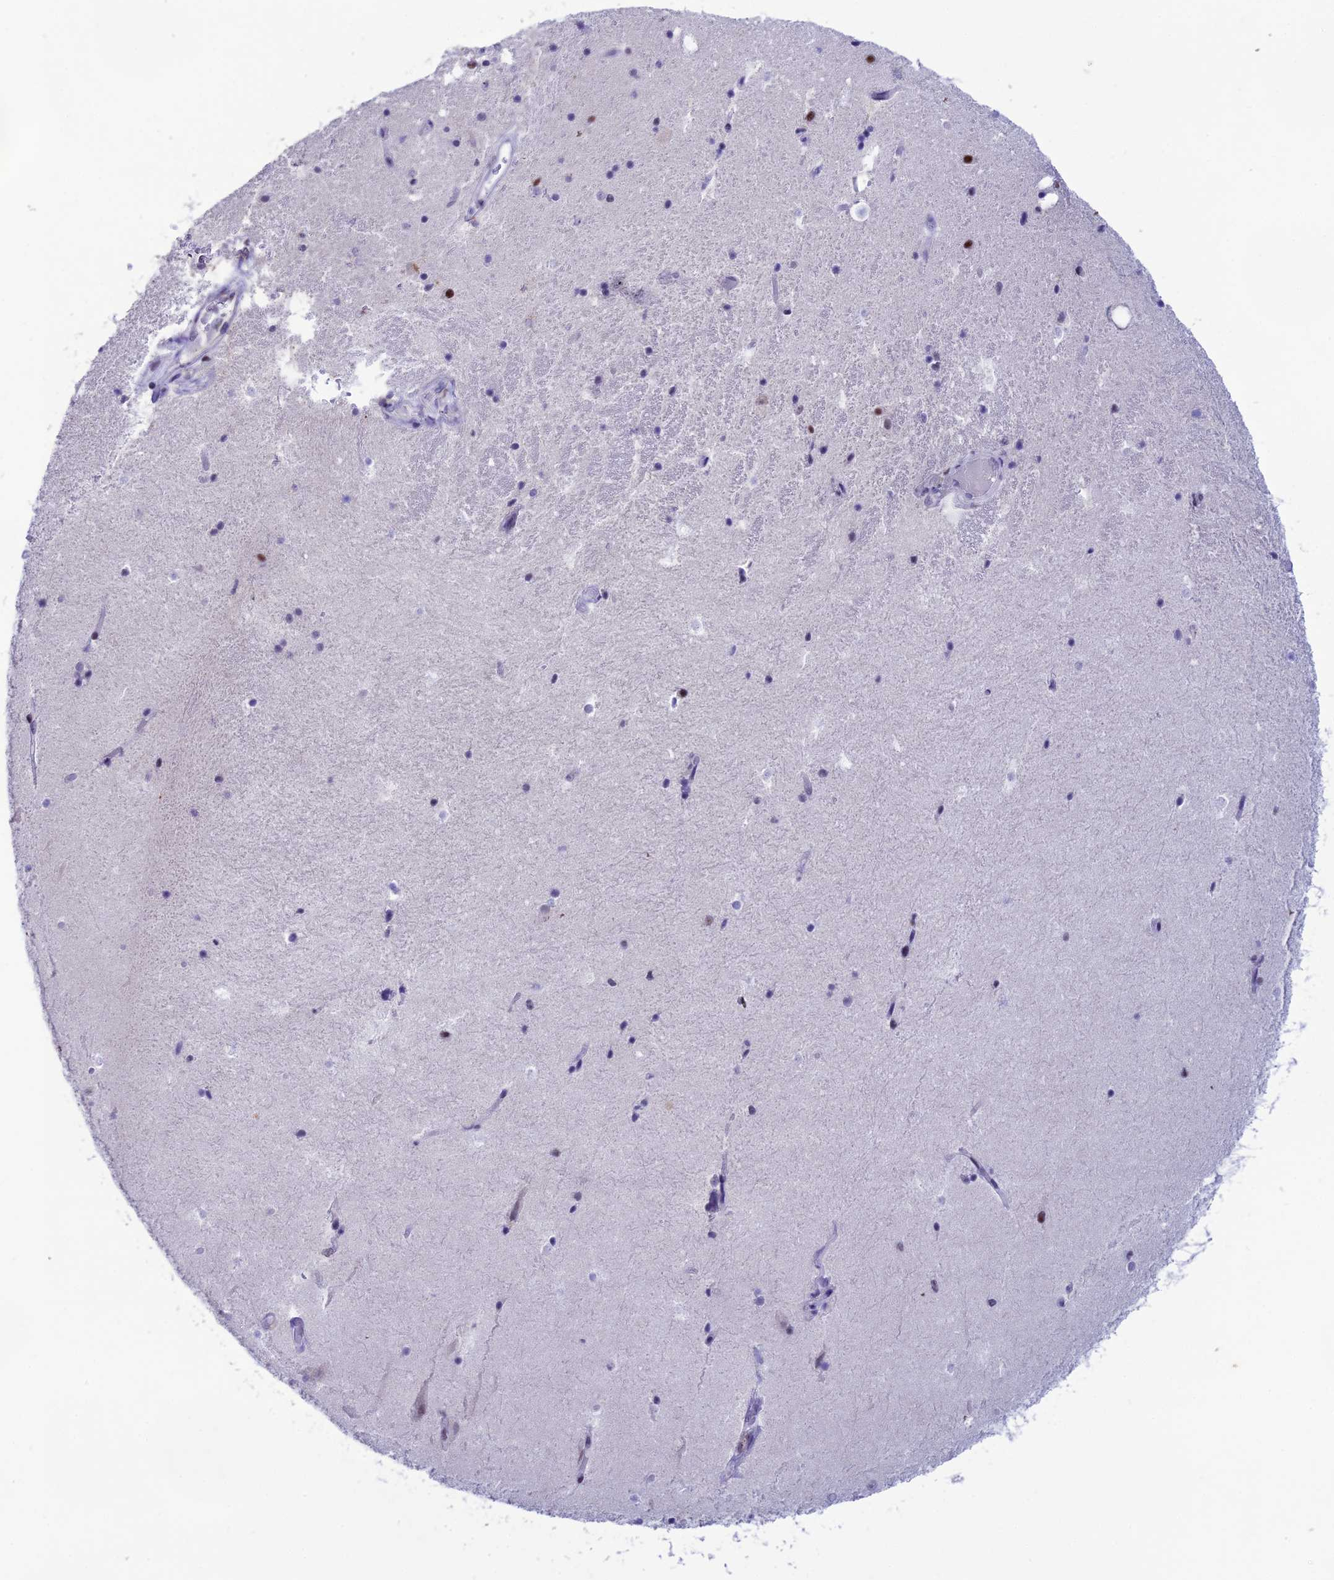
{"staining": {"intensity": "moderate", "quantity": "<25%", "location": "nuclear"}, "tissue": "hippocampus", "cell_type": "Glial cells", "image_type": "normal", "snomed": [{"axis": "morphology", "description": "Normal tissue, NOS"}, {"axis": "topography", "description": "Hippocampus"}], "caption": "A high-resolution micrograph shows immunohistochemistry (IHC) staining of benign hippocampus, which reveals moderate nuclear positivity in about <25% of glial cells. (DAB (3,3'-diaminobenzidine) IHC with brightfield microscopy, high magnification).", "gene": "MFSD2B", "patient": {"sex": "female", "age": 52}}